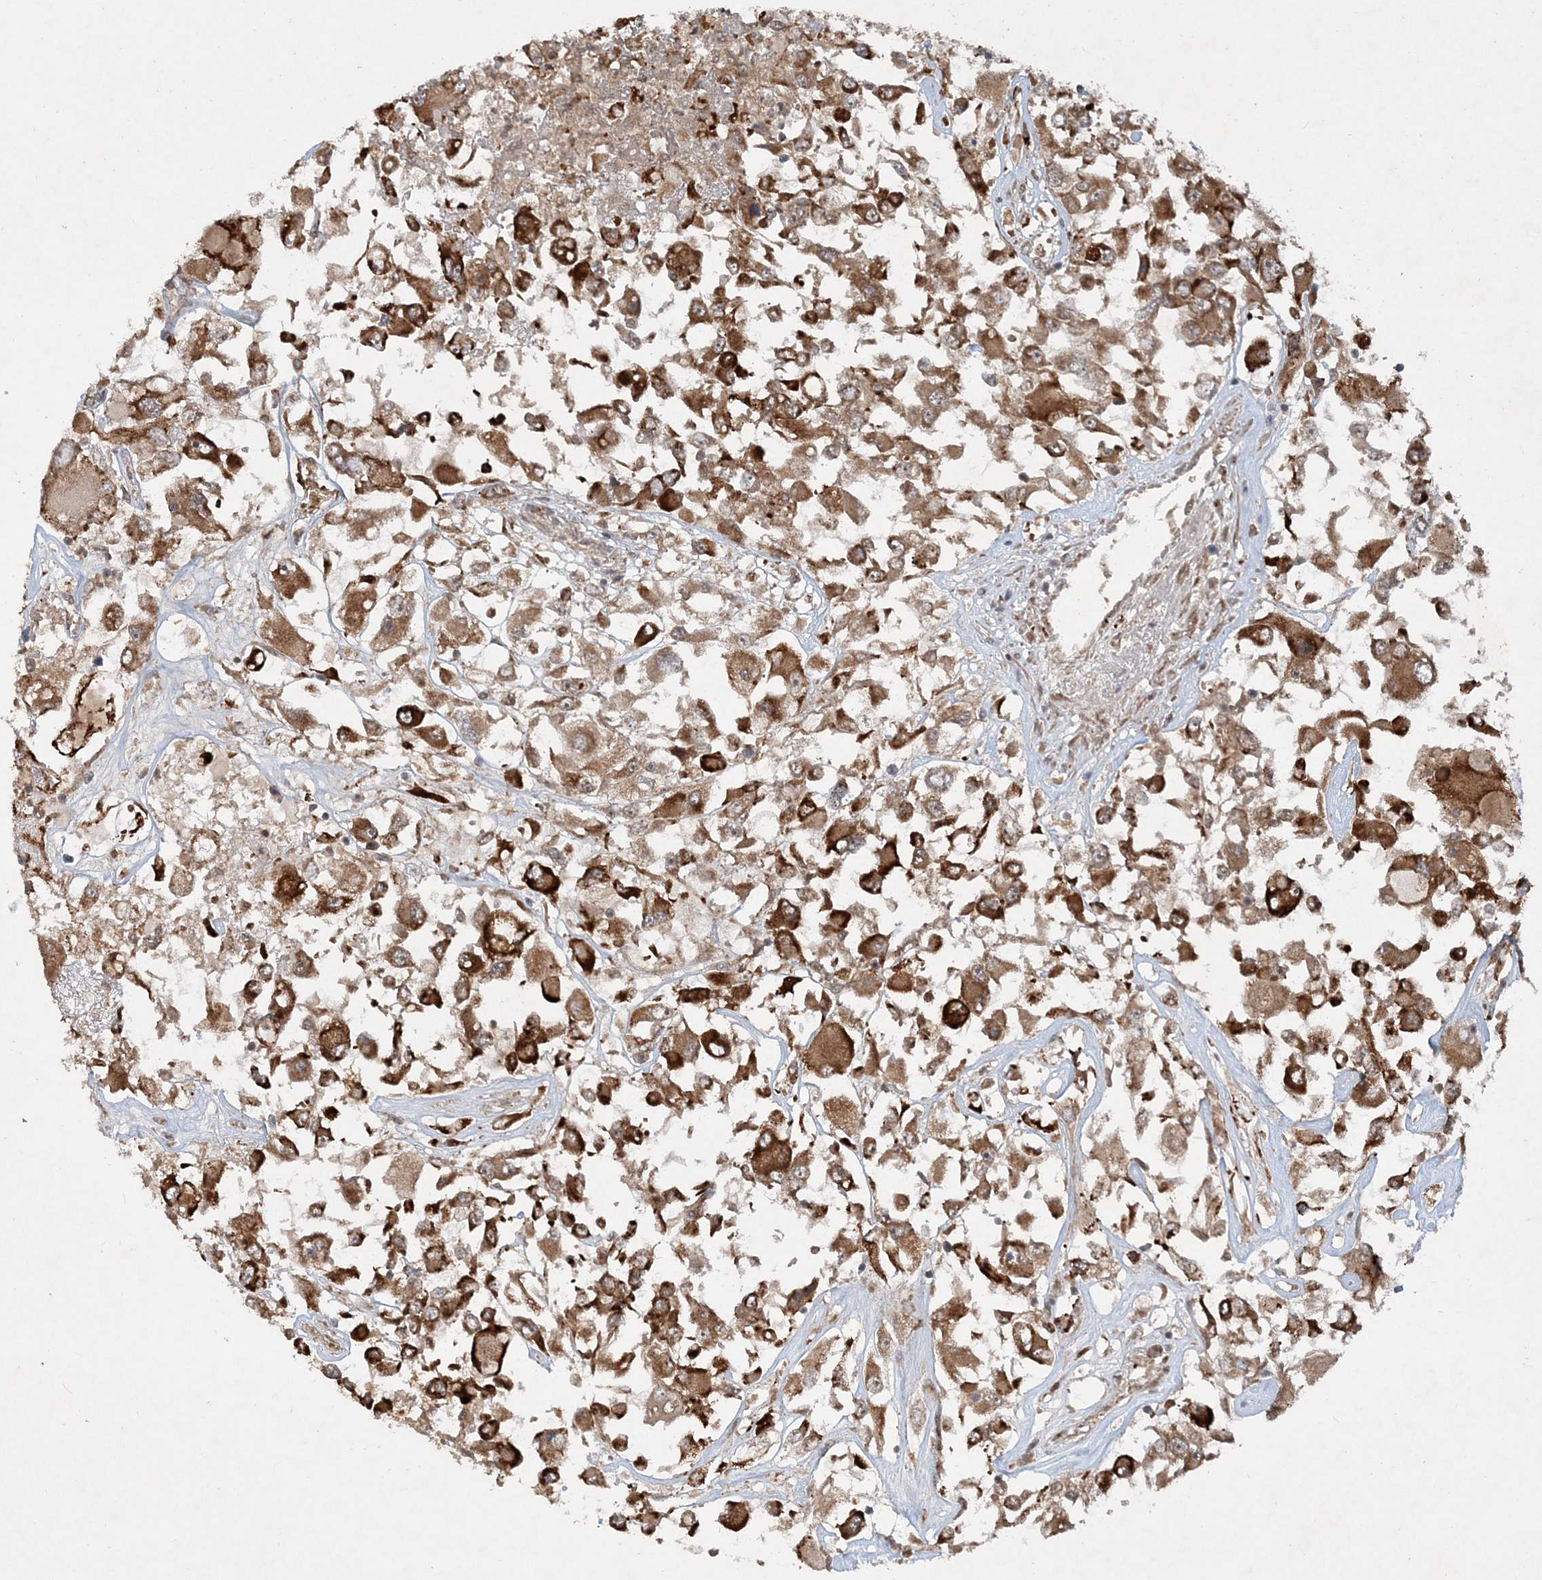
{"staining": {"intensity": "strong", "quantity": ">75%", "location": "cytoplasmic/membranous"}, "tissue": "renal cancer", "cell_type": "Tumor cells", "image_type": "cancer", "snomed": [{"axis": "morphology", "description": "Adenocarcinoma, NOS"}, {"axis": "topography", "description": "Kidney"}], "caption": "The immunohistochemical stain shows strong cytoplasmic/membranous staining in tumor cells of renal adenocarcinoma tissue.", "gene": "UBR3", "patient": {"sex": "female", "age": 52}}